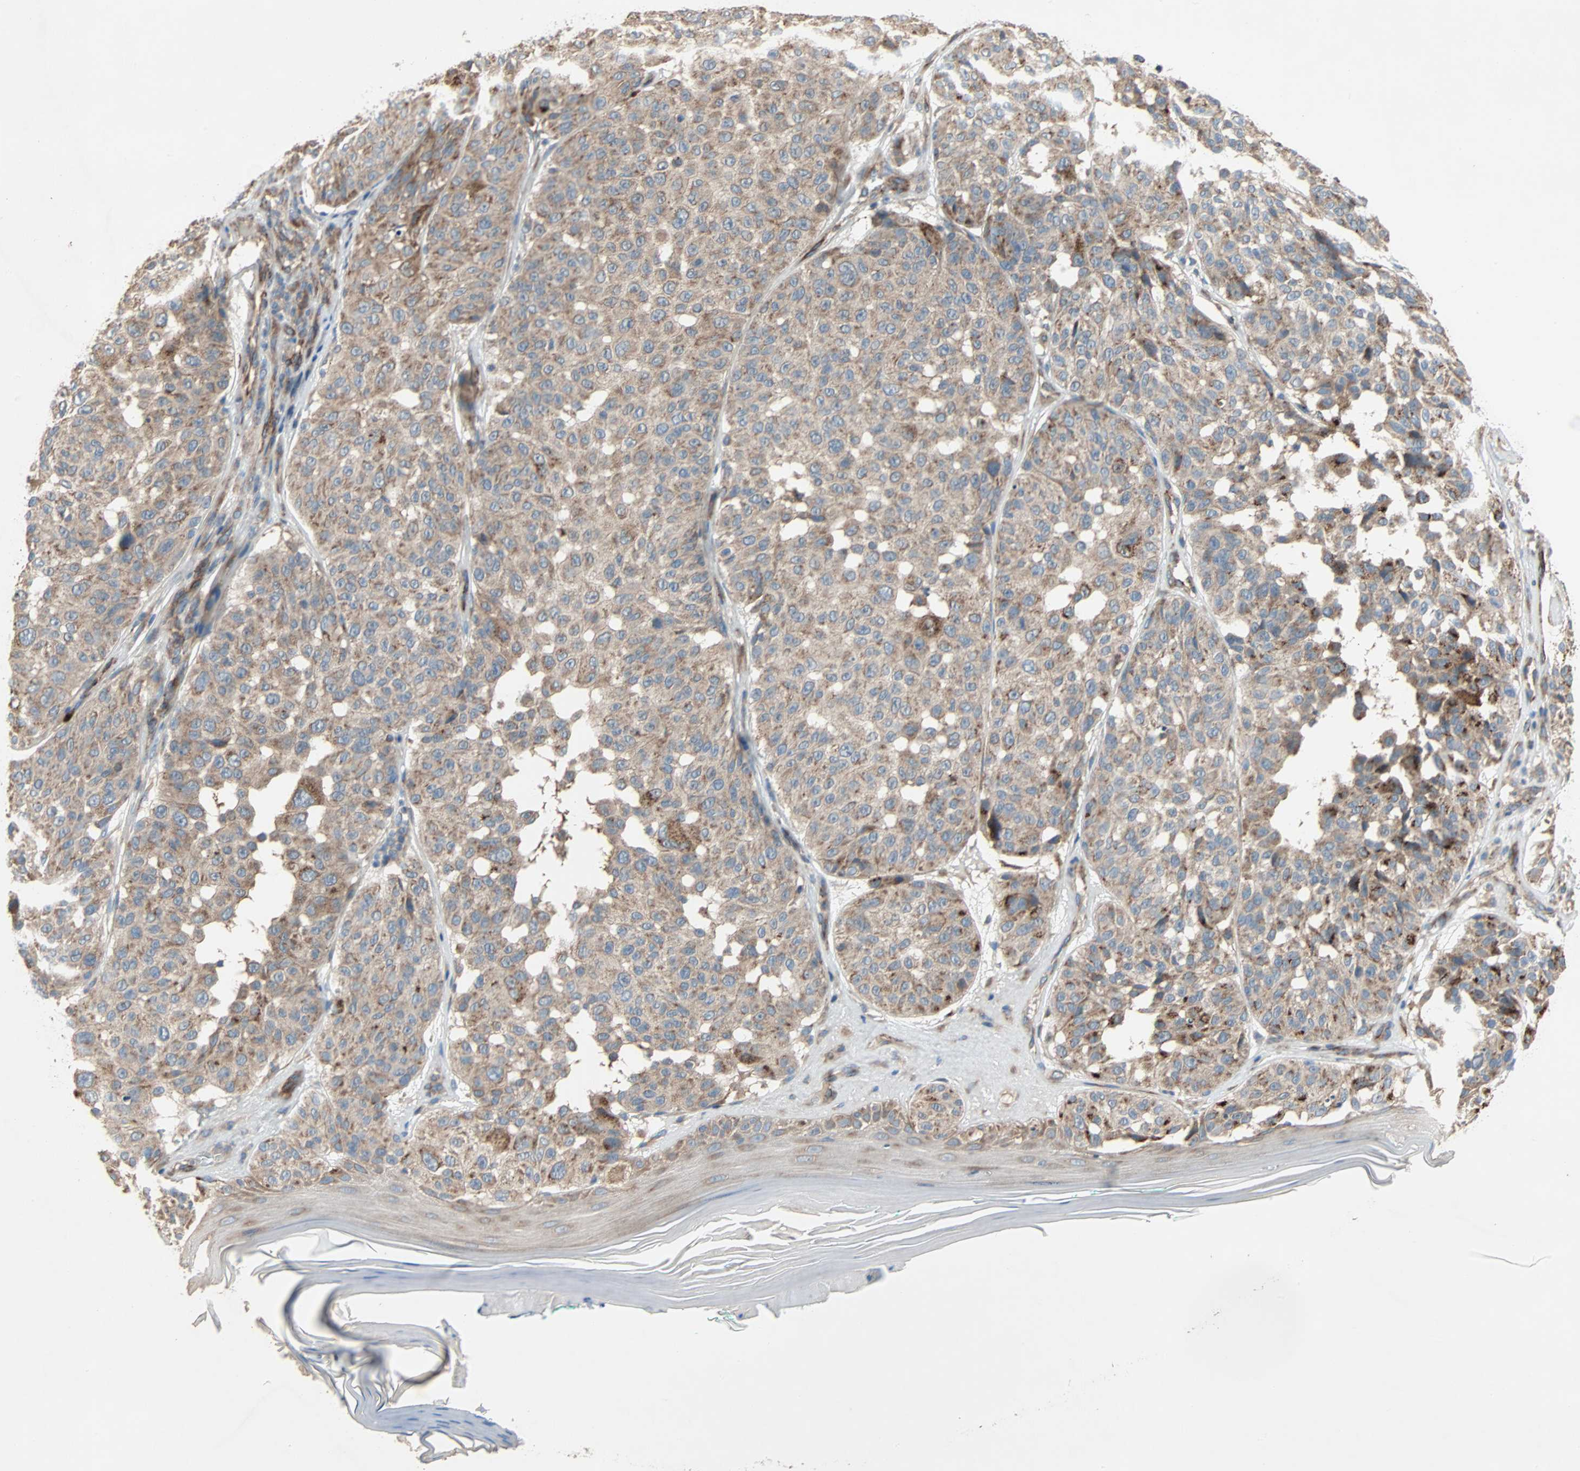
{"staining": {"intensity": "weak", "quantity": ">75%", "location": "cytoplasmic/membranous"}, "tissue": "melanoma", "cell_type": "Tumor cells", "image_type": "cancer", "snomed": [{"axis": "morphology", "description": "Malignant melanoma, NOS"}, {"axis": "topography", "description": "Skin"}], "caption": "Human malignant melanoma stained with a brown dye exhibits weak cytoplasmic/membranous positive staining in approximately >75% of tumor cells.", "gene": "XYLT1", "patient": {"sex": "female", "age": 46}}